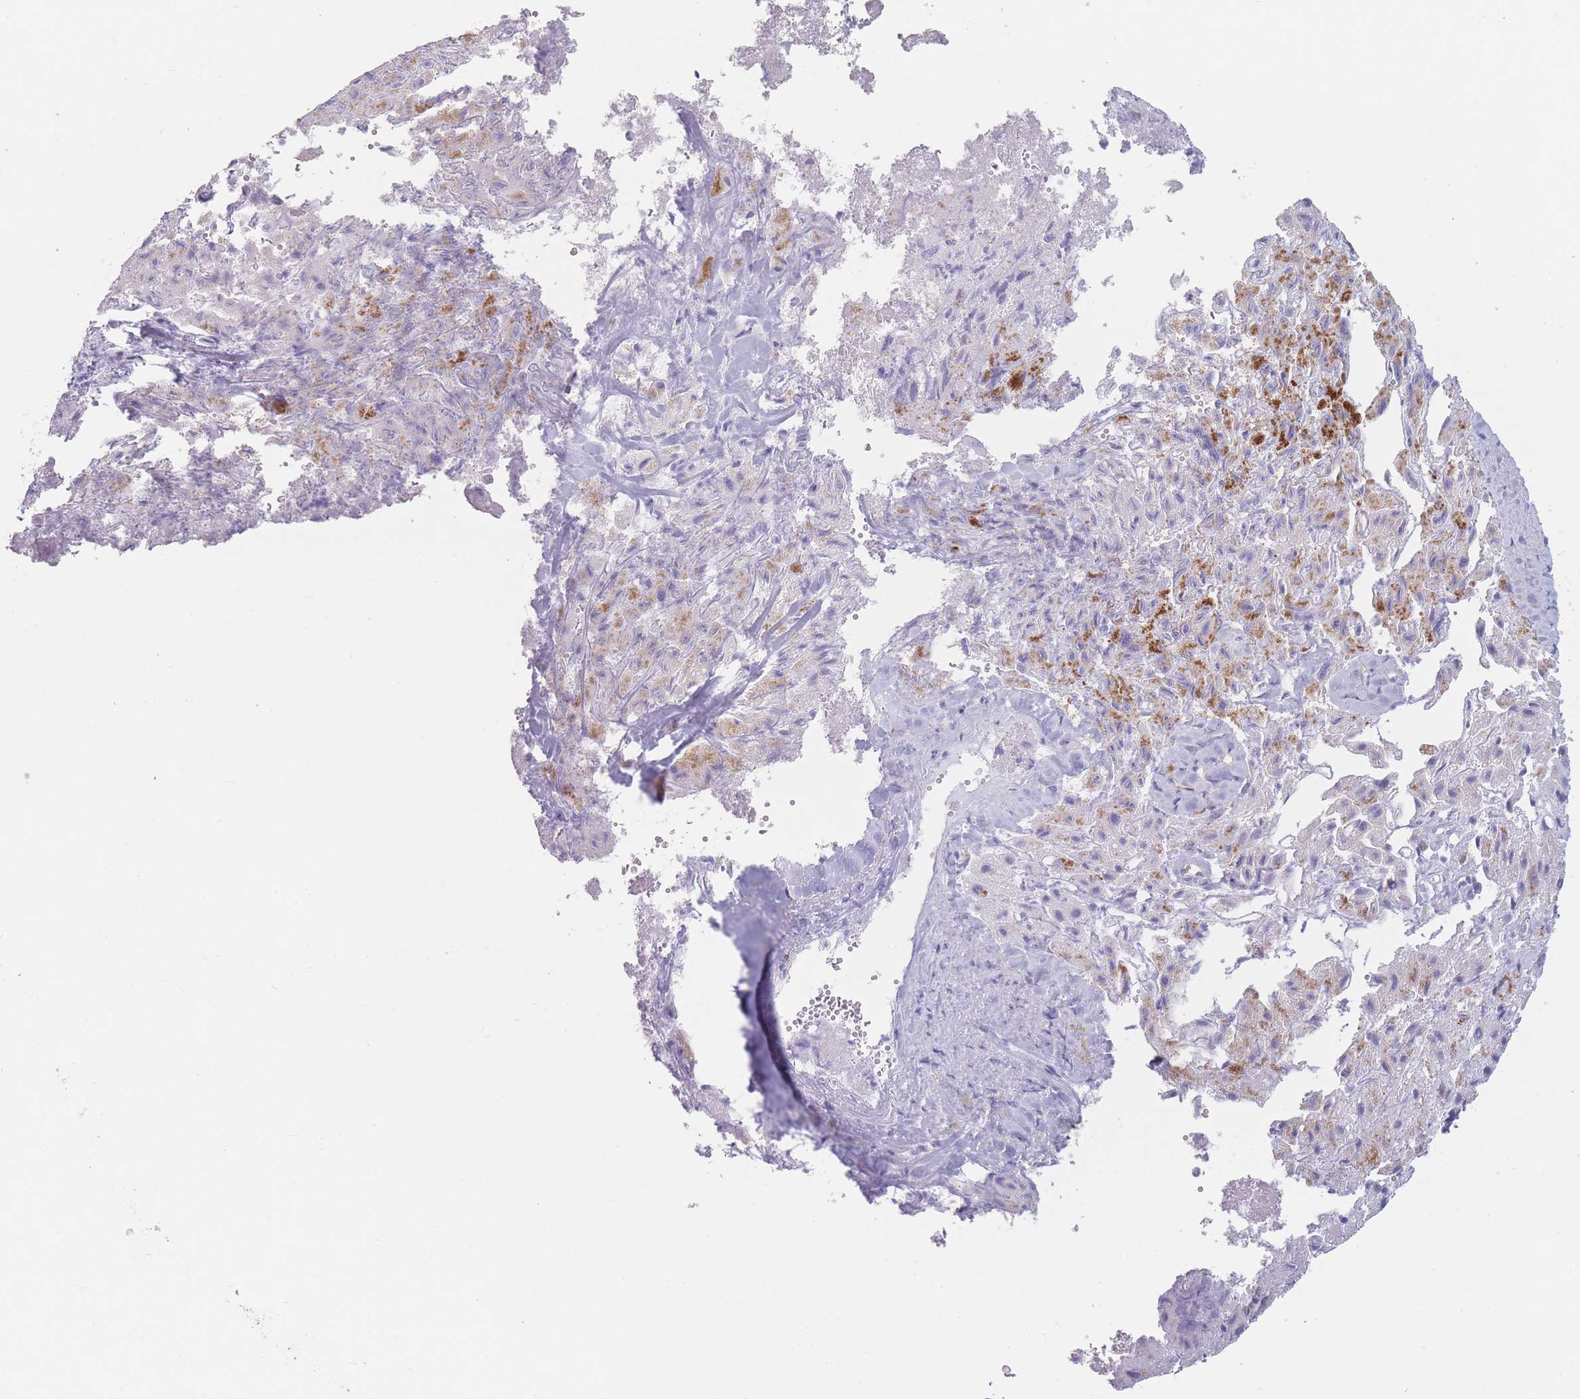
{"staining": {"intensity": "negative", "quantity": "none", "location": "none"}, "tissue": "liver cancer", "cell_type": "Tumor cells", "image_type": "cancer", "snomed": [{"axis": "morphology", "description": "Carcinoma, Hepatocellular, NOS"}, {"axis": "topography", "description": "Liver"}], "caption": "DAB immunohistochemical staining of hepatocellular carcinoma (liver) displays no significant expression in tumor cells. The staining was performed using DAB (3,3'-diaminobenzidine) to visualize the protein expression in brown, while the nuclei were stained in blue with hematoxylin (Magnification: 20x).", "gene": "IFNA6", "patient": {"sex": "female", "age": 58}}